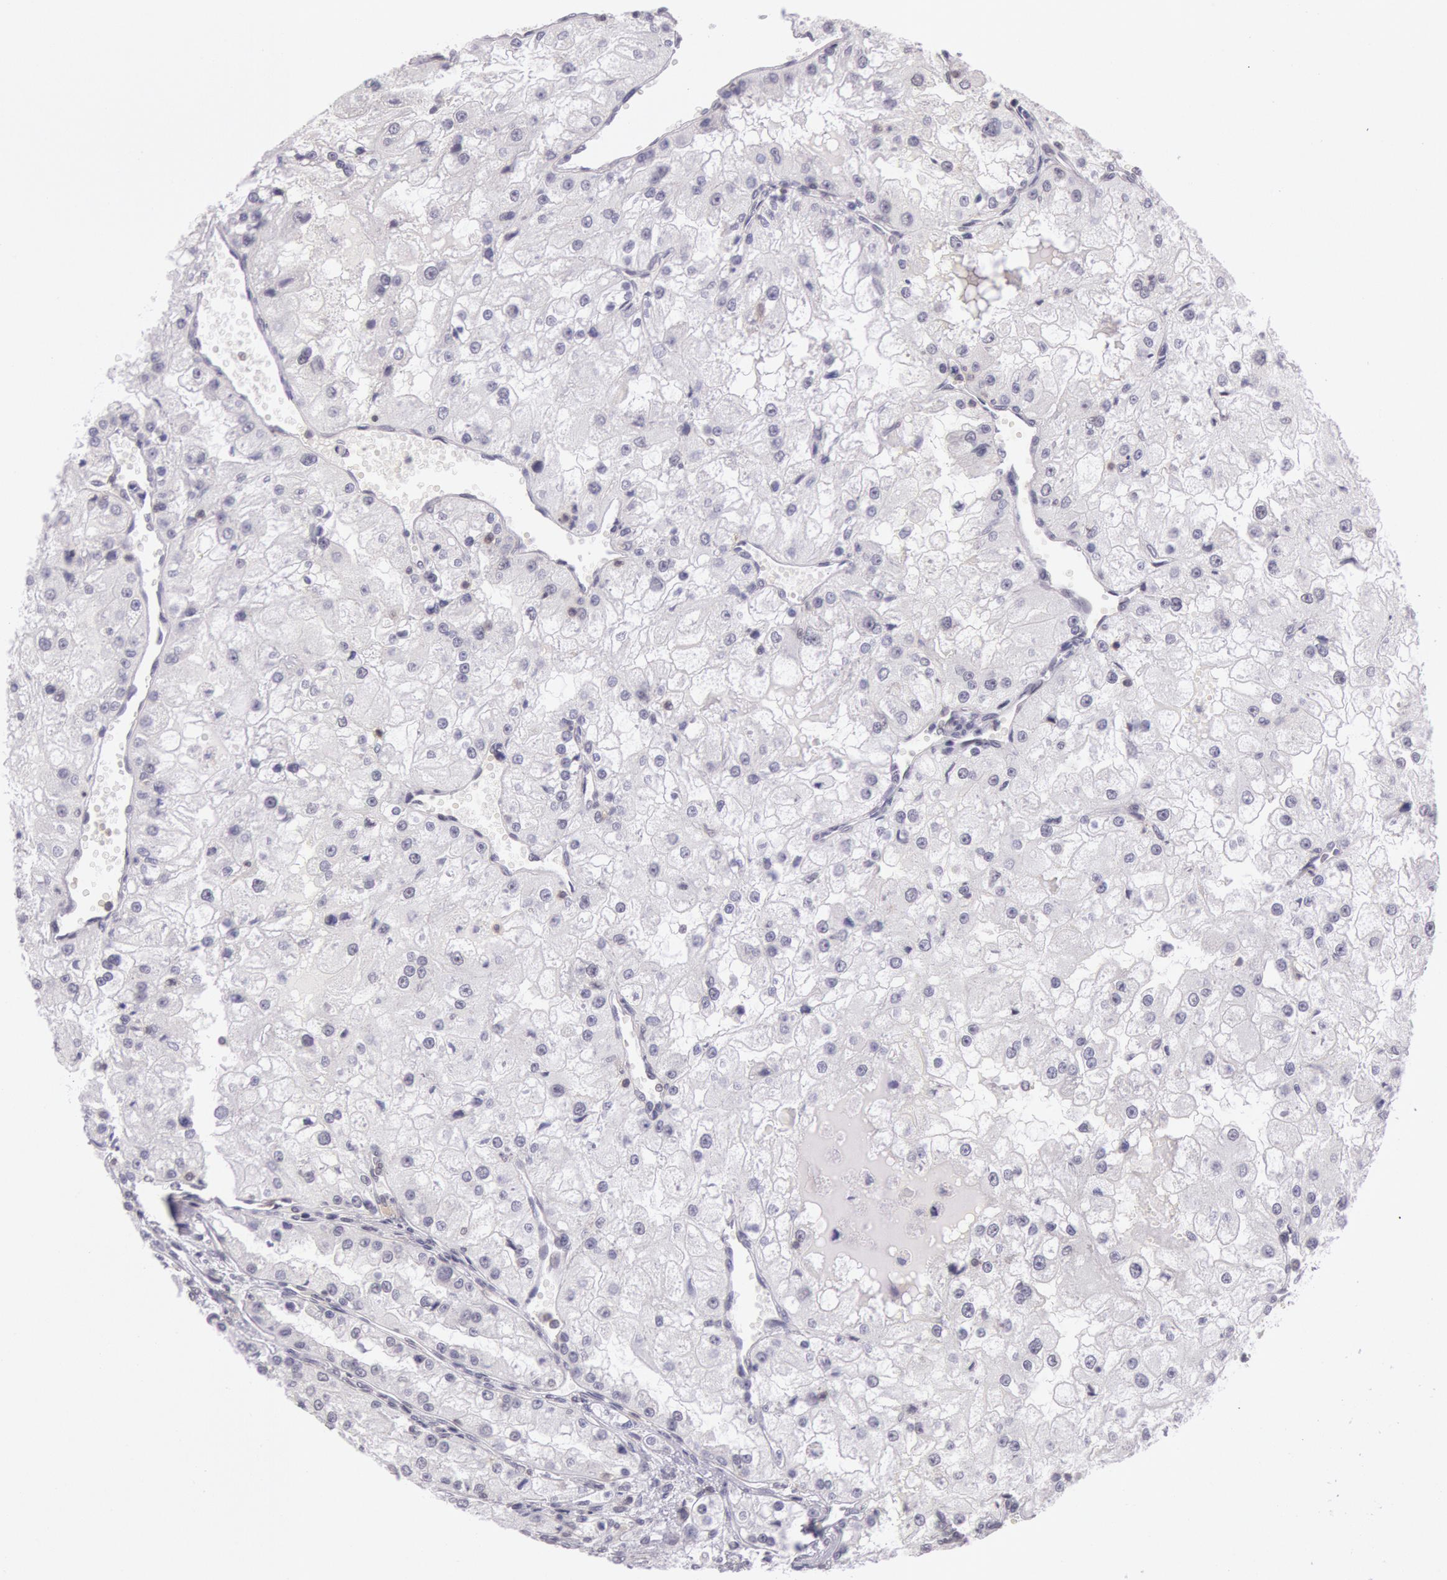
{"staining": {"intensity": "negative", "quantity": "none", "location": "none"}, "tissue": "renal cancer", "cell_type": "Tumor cells", "image_type": "cancer", "snomed": [{"axis": "morphology", "description": "Adenocarcinoma, NOS"}, {"axis": "topography", "description": "Kidney"}], "caption": "Immunohistochemistry histopathology image of human adenocarcinoma (renal) stained for a protein (brown), which shows no positivity in tumor cells.", "gene": "ESS2", "patient": {"sex": "female", "age": 74}}